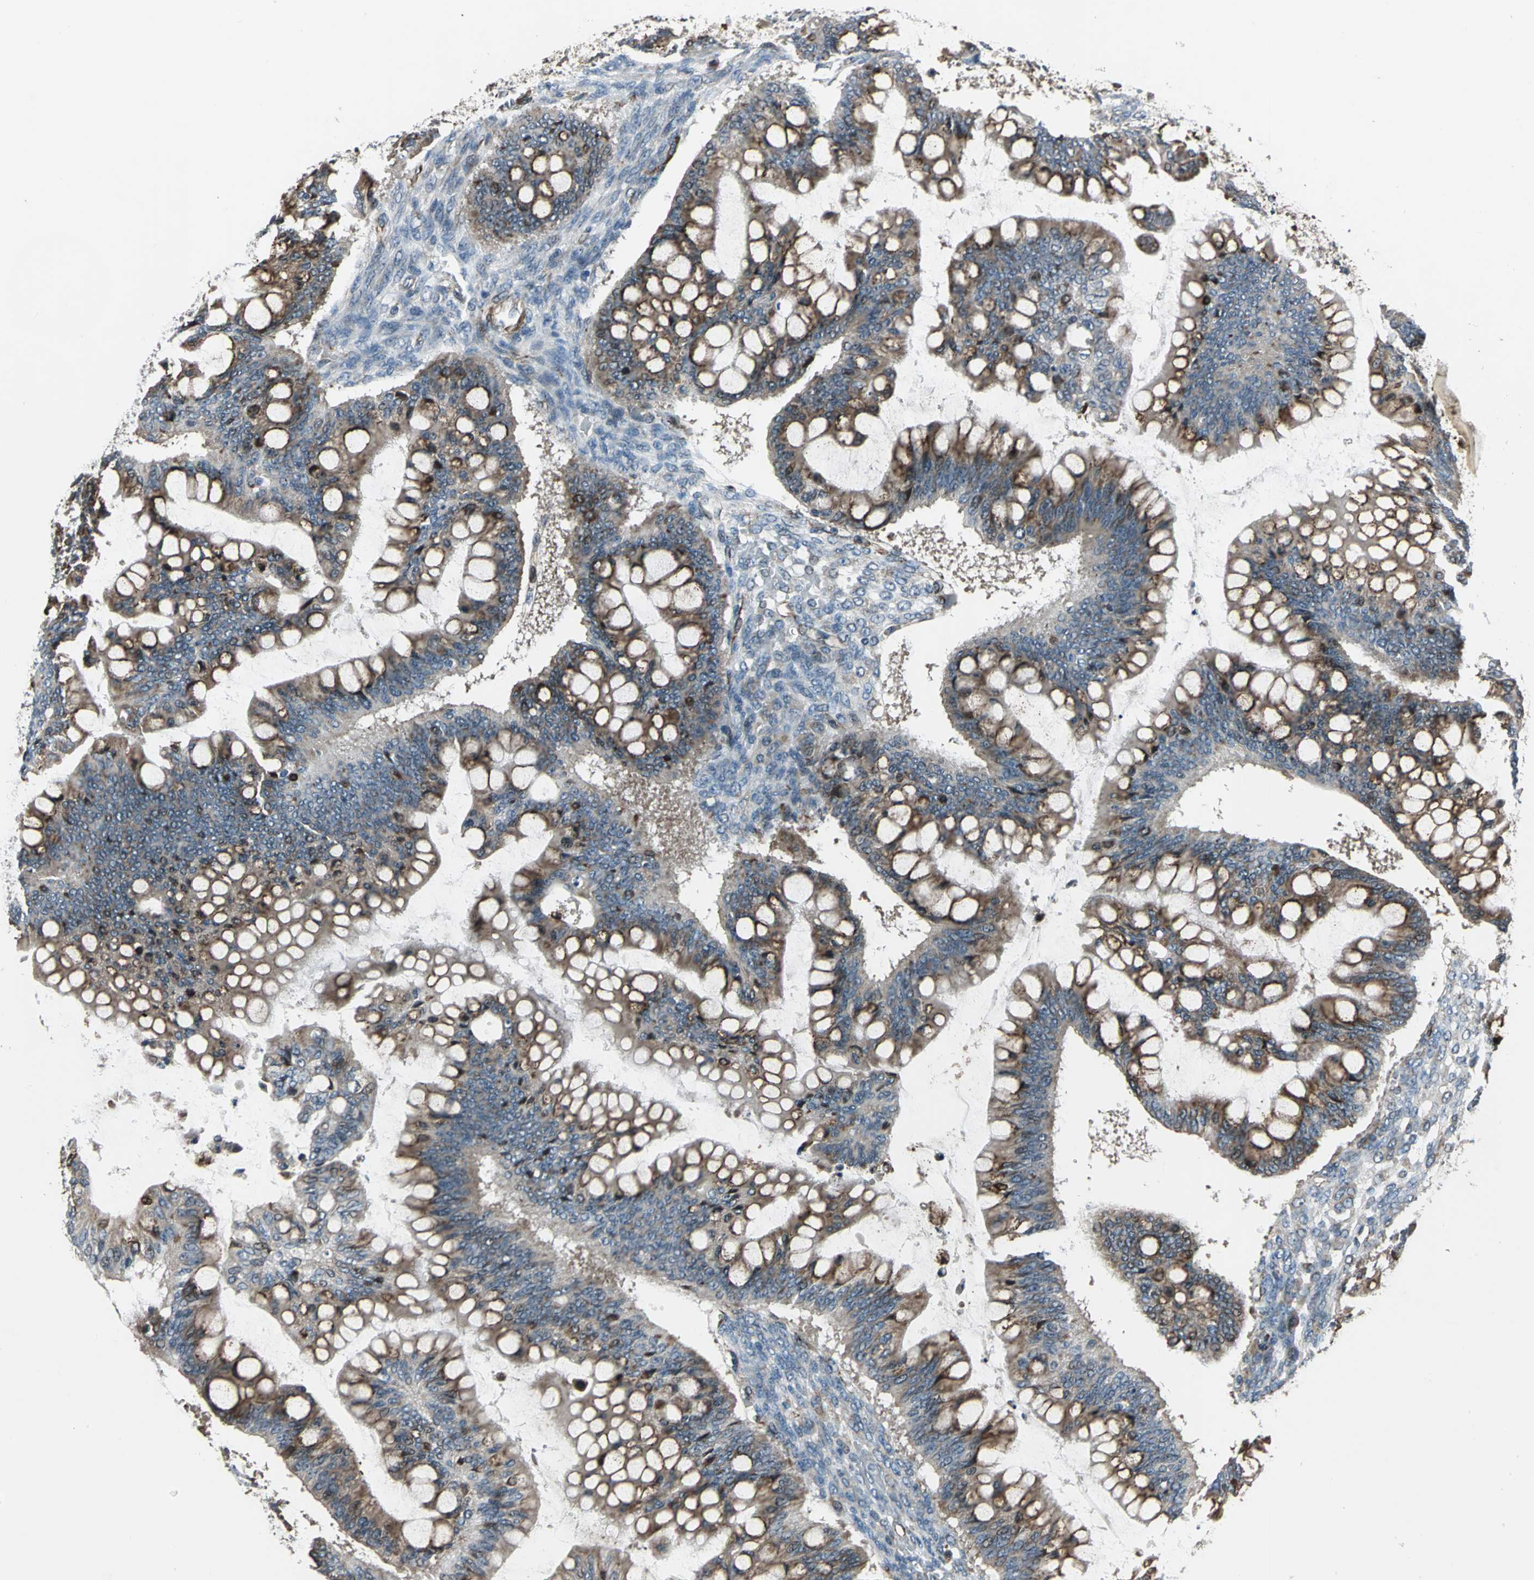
{"staining": {"intensity": "strong", "quantity": ">75%", "location": "cytoplasmic/membranous"}, "tissue": "ovarian cancer", "cell_type": "Tumor cells", "image_type": "cancer", "snomed": [{"axis": "morphology", "description": "Cystadenocarcinoma, mucinous, NOS"}, {"axis": "topography", "description": "Ovary"}], "caption": "Human mucinous cystadenocarcinoma (ovarian) stained for a protein (brown) exhibits strong cytoplasmic/membranous positive staining in approximately >75% of tumor cells.", "gene": "EXD2", "patient": {"sex": "female", "age": 73}}